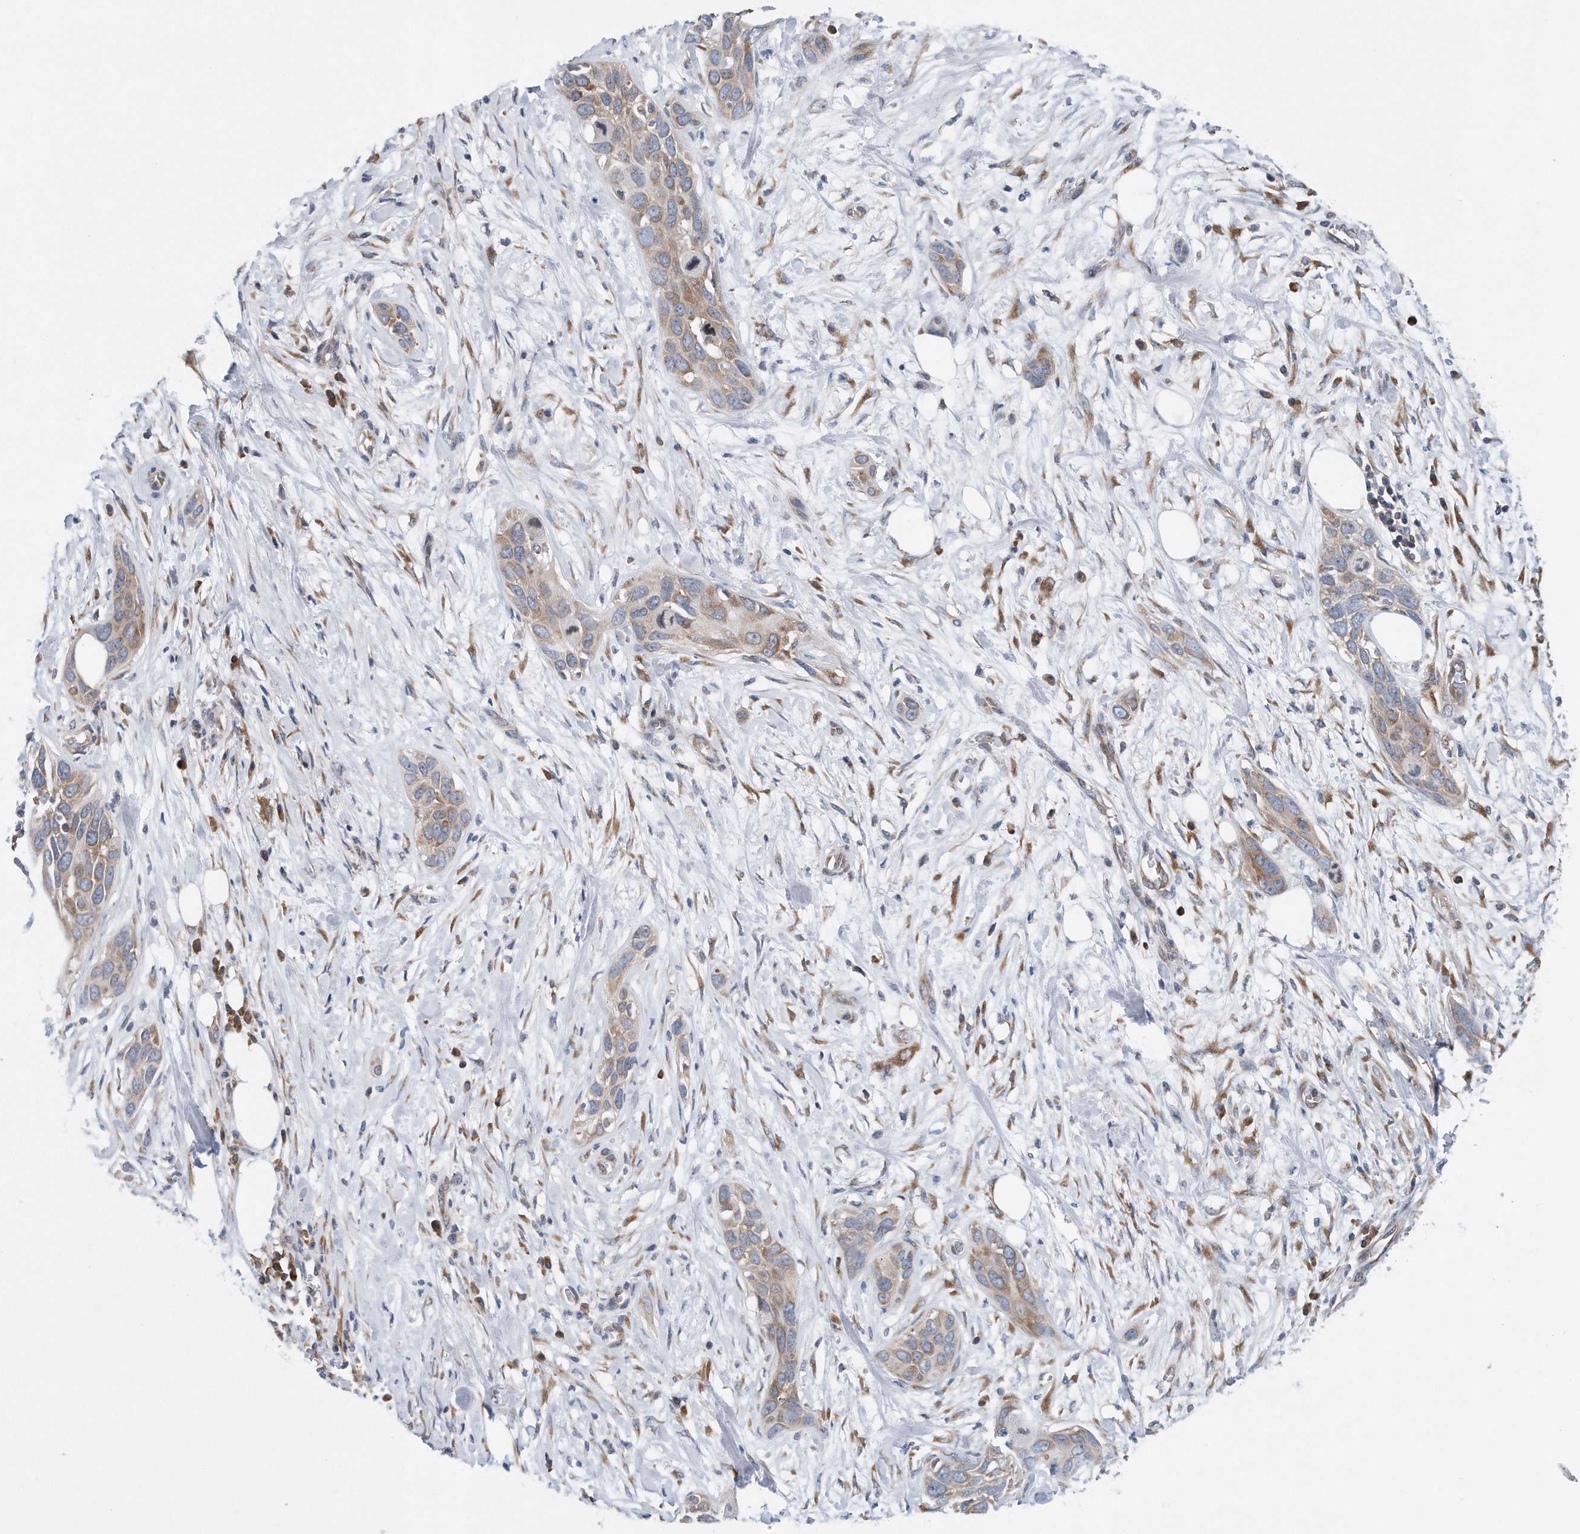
{"staining": {"intensity": "weak", "quantity": ">75%", "location": "cytoplasmic/membranous"}, "tissue": "pancreatic cancer", "cell_type": "Tumor cells", "image_type": "cancer", "snomed": [{"axis": "morphology", "description": "Adenocarcinoma, NOS"}, {"axis": "topography", "description": "Pancreas"}], "caption": "Weak cytoplasmic/membranous staining for a protein is identified in about >75% of tumor cells of pancreatic adenocarcinoma using IHC.", "gene": "RPL26L1", "patient": {"sex": "female", "age": 60}}